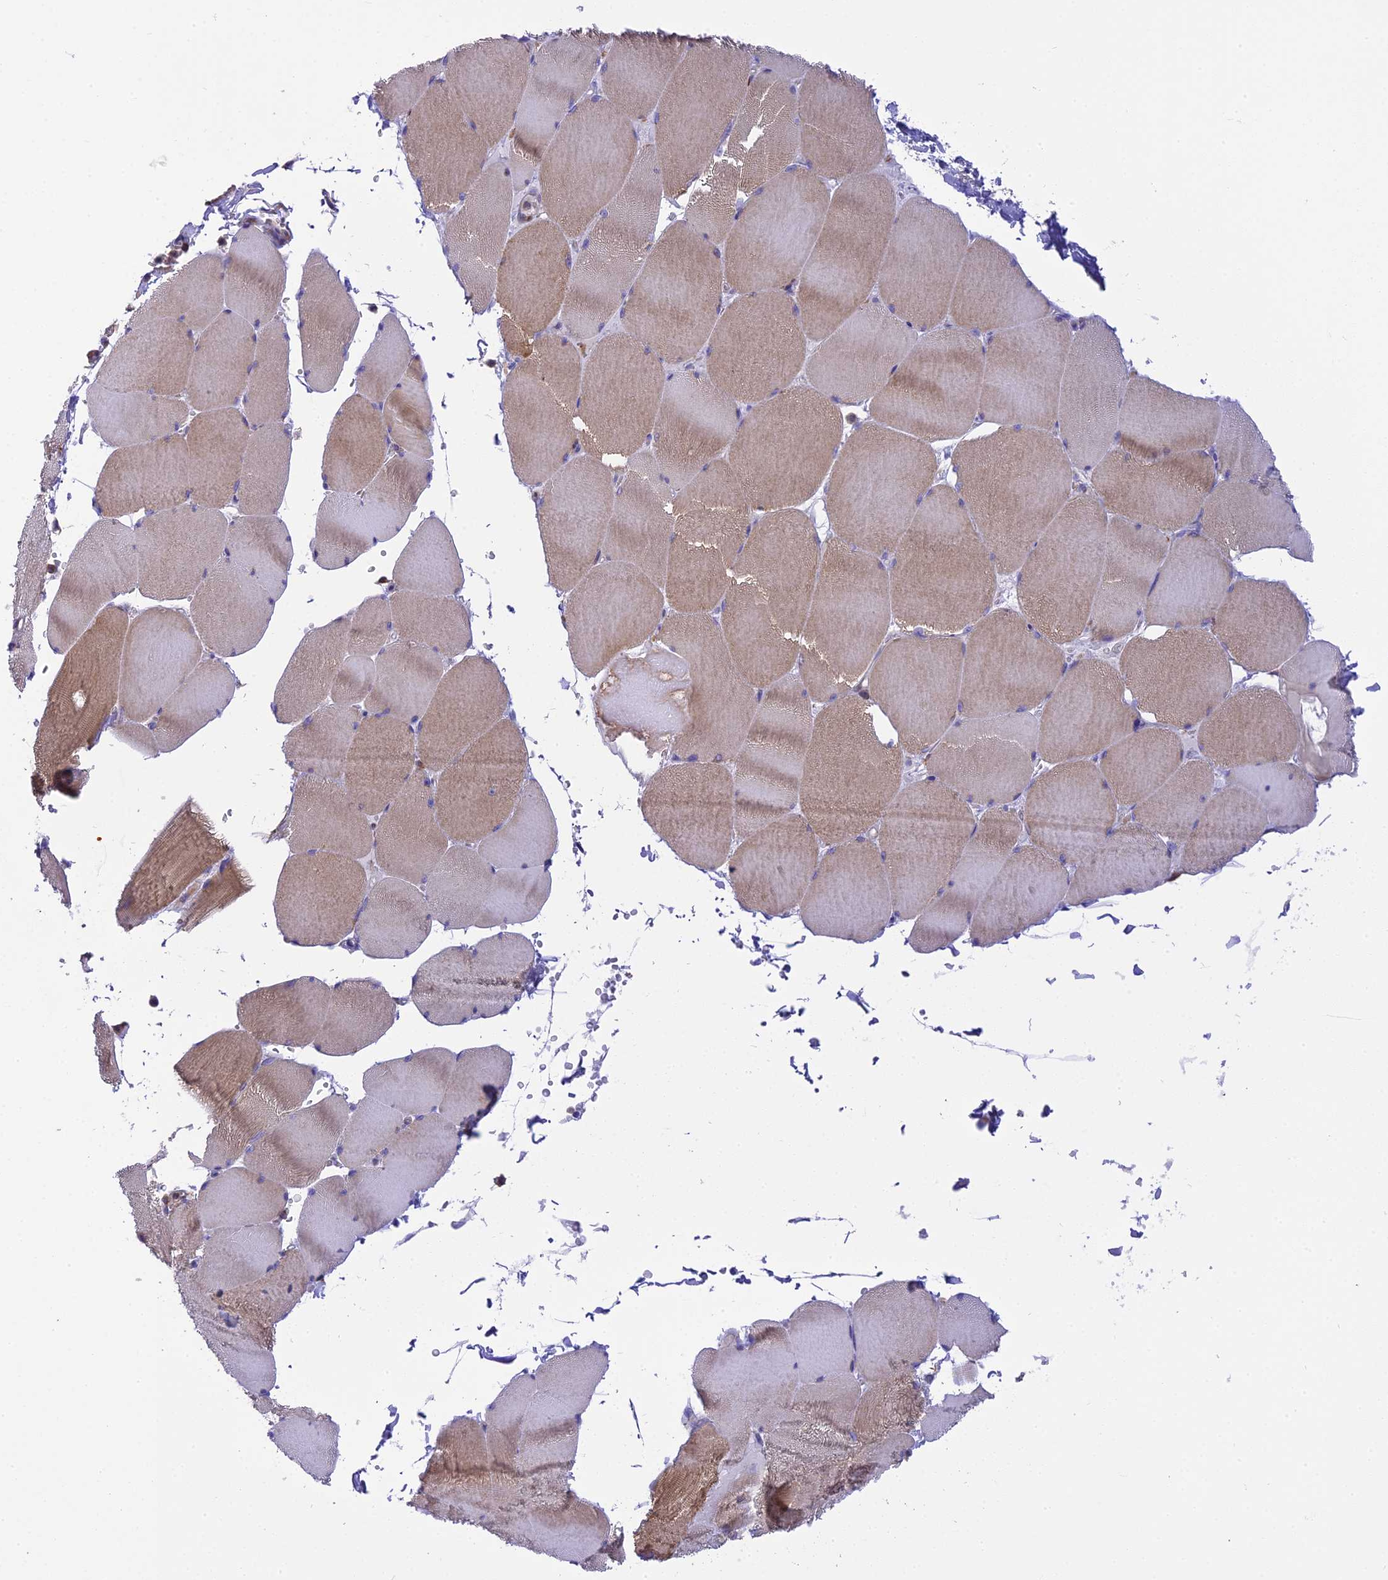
{"staining": {"intensity": "moderate", "quantity": "25%-75%", "location": "cytoplasmic/membranous"}, "tissue": "skeletal muscle", "cell_type": "Myocytes", "image_type": "normal", "snomed": [{"axis": "morphology", "description": "Normal tissue, NOS"}, {"axis": "topography", "description": "Skeletal muscle"}, {"axis": "topography", "description": "Head-Neck"}], "caption": "Immunohistochemical staining of unremarkable skeletal muscle demonstrates 25%-75% levels of moderate cytoplasmic/membranous protein expression in approximately 25%-75% of myocytes. Nuclei are stained in blue.", "gene": "CORO7", "patient": {"sex": "male", "age": 66}}